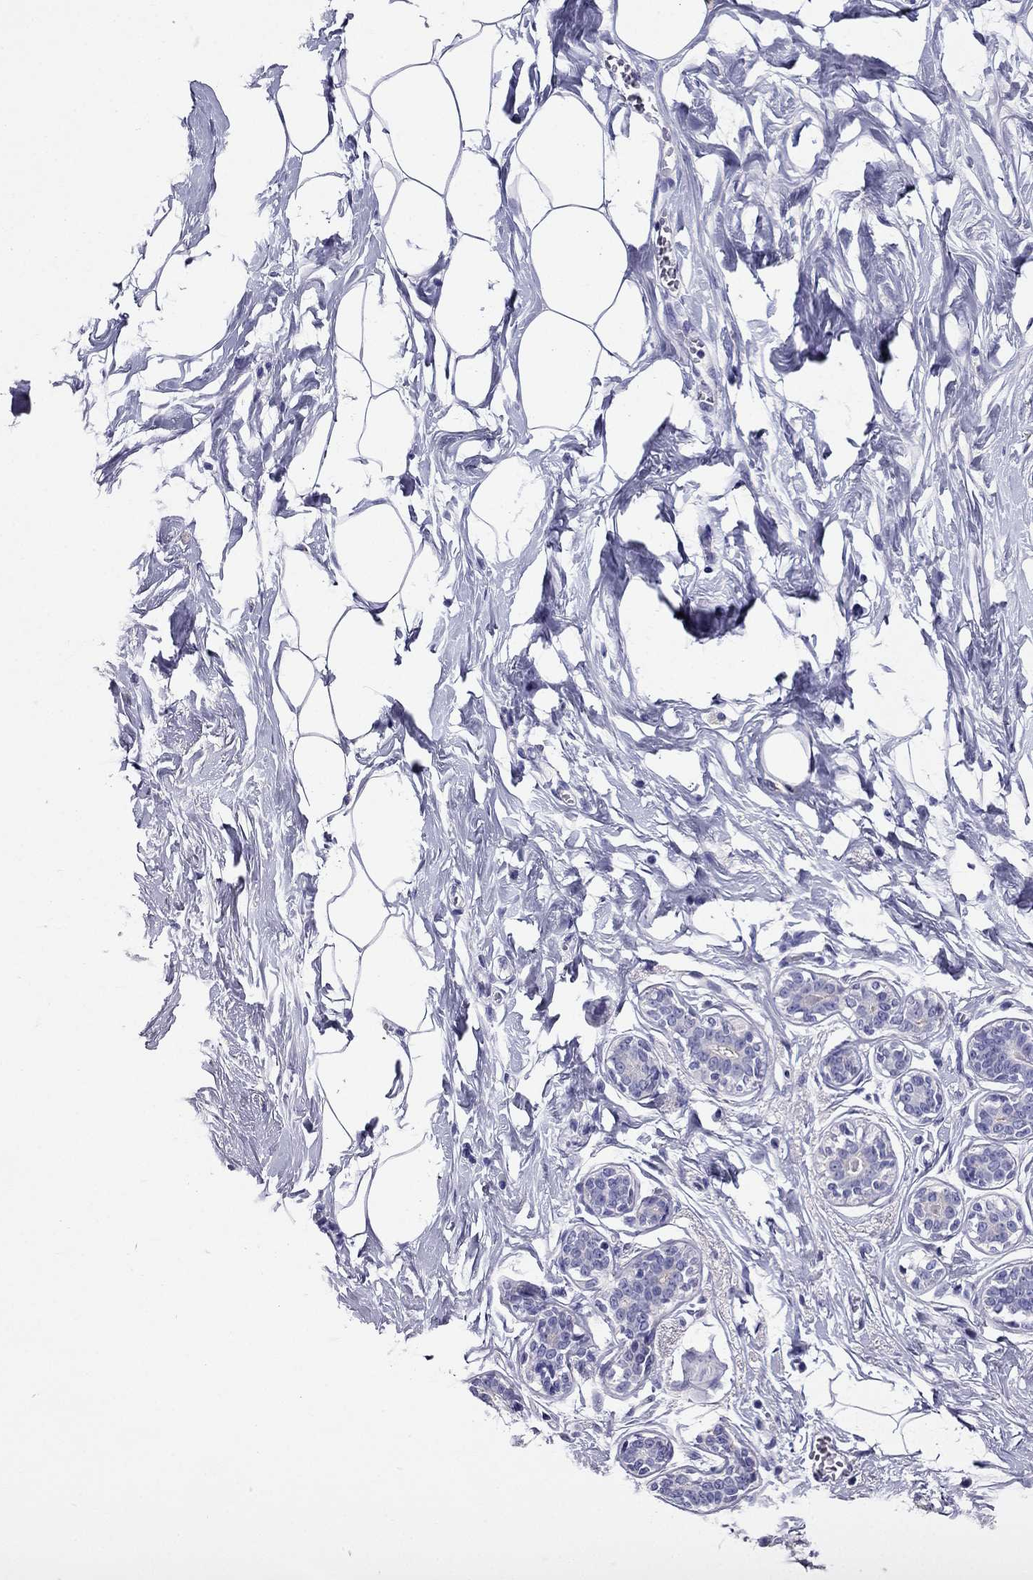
{"staining": {"intensity": "negative", "quantity": "none", "location": "none"}, "tissue": "breast", "cell_type": "Adipocytes", "image_type": "normal", "snomed": [{"axis": "morphology", "description": "Normal tissue, NOS"}, {"axis": "morphology", "description": "Lobular carcinoma, in situ"}, {"axis": "topography", "description": "Breast"}], "caption": "IHC photomicrograph of unremarkable human breast stained for a protein (brown), which demonstrates no expression in adipocytes.", "gene": "PTH", "patient": {"sex": "female", "age": 35}}